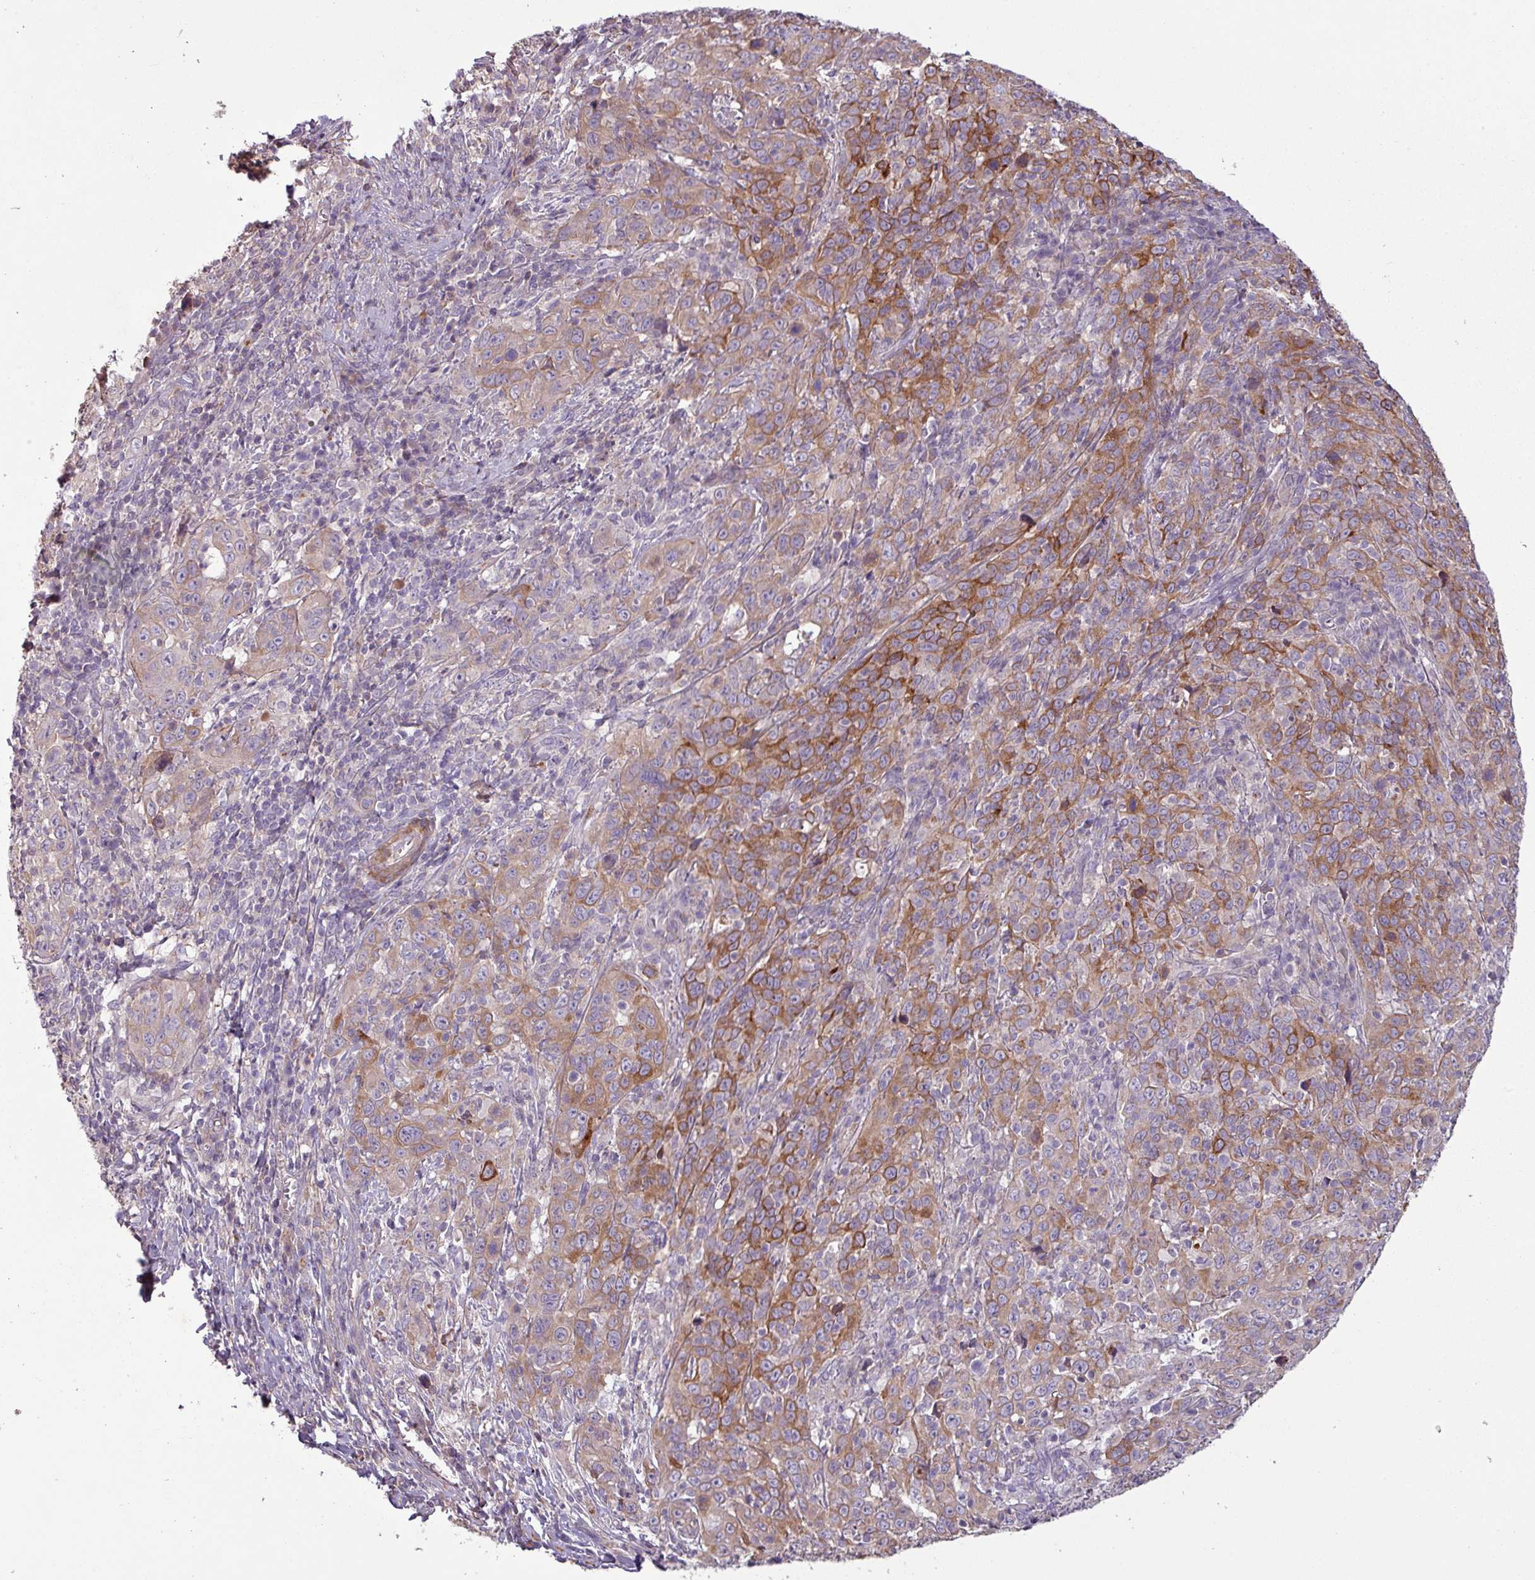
{"staining": {"intensity": "moderate", "quantity": "25%-75%", "location": "cytoplasmic/membranous"}, "tissue": "cervical cancer", "cell_type": "Tumor cells", "image_type": "cancer", "snomed": [{"axis": "morphology", "description": "Squamous cell carcinoma, NOS"}, {"axis": "topography", "description": "Cervix"}], "caption": "Tumor cells reveal moderate cytoplasmic/membranous positivity in about 25%-75% of cells in cervical squamous cell carcinoma.", "gene": "C4B", "patient": {"sex": "female", "age": 46}}